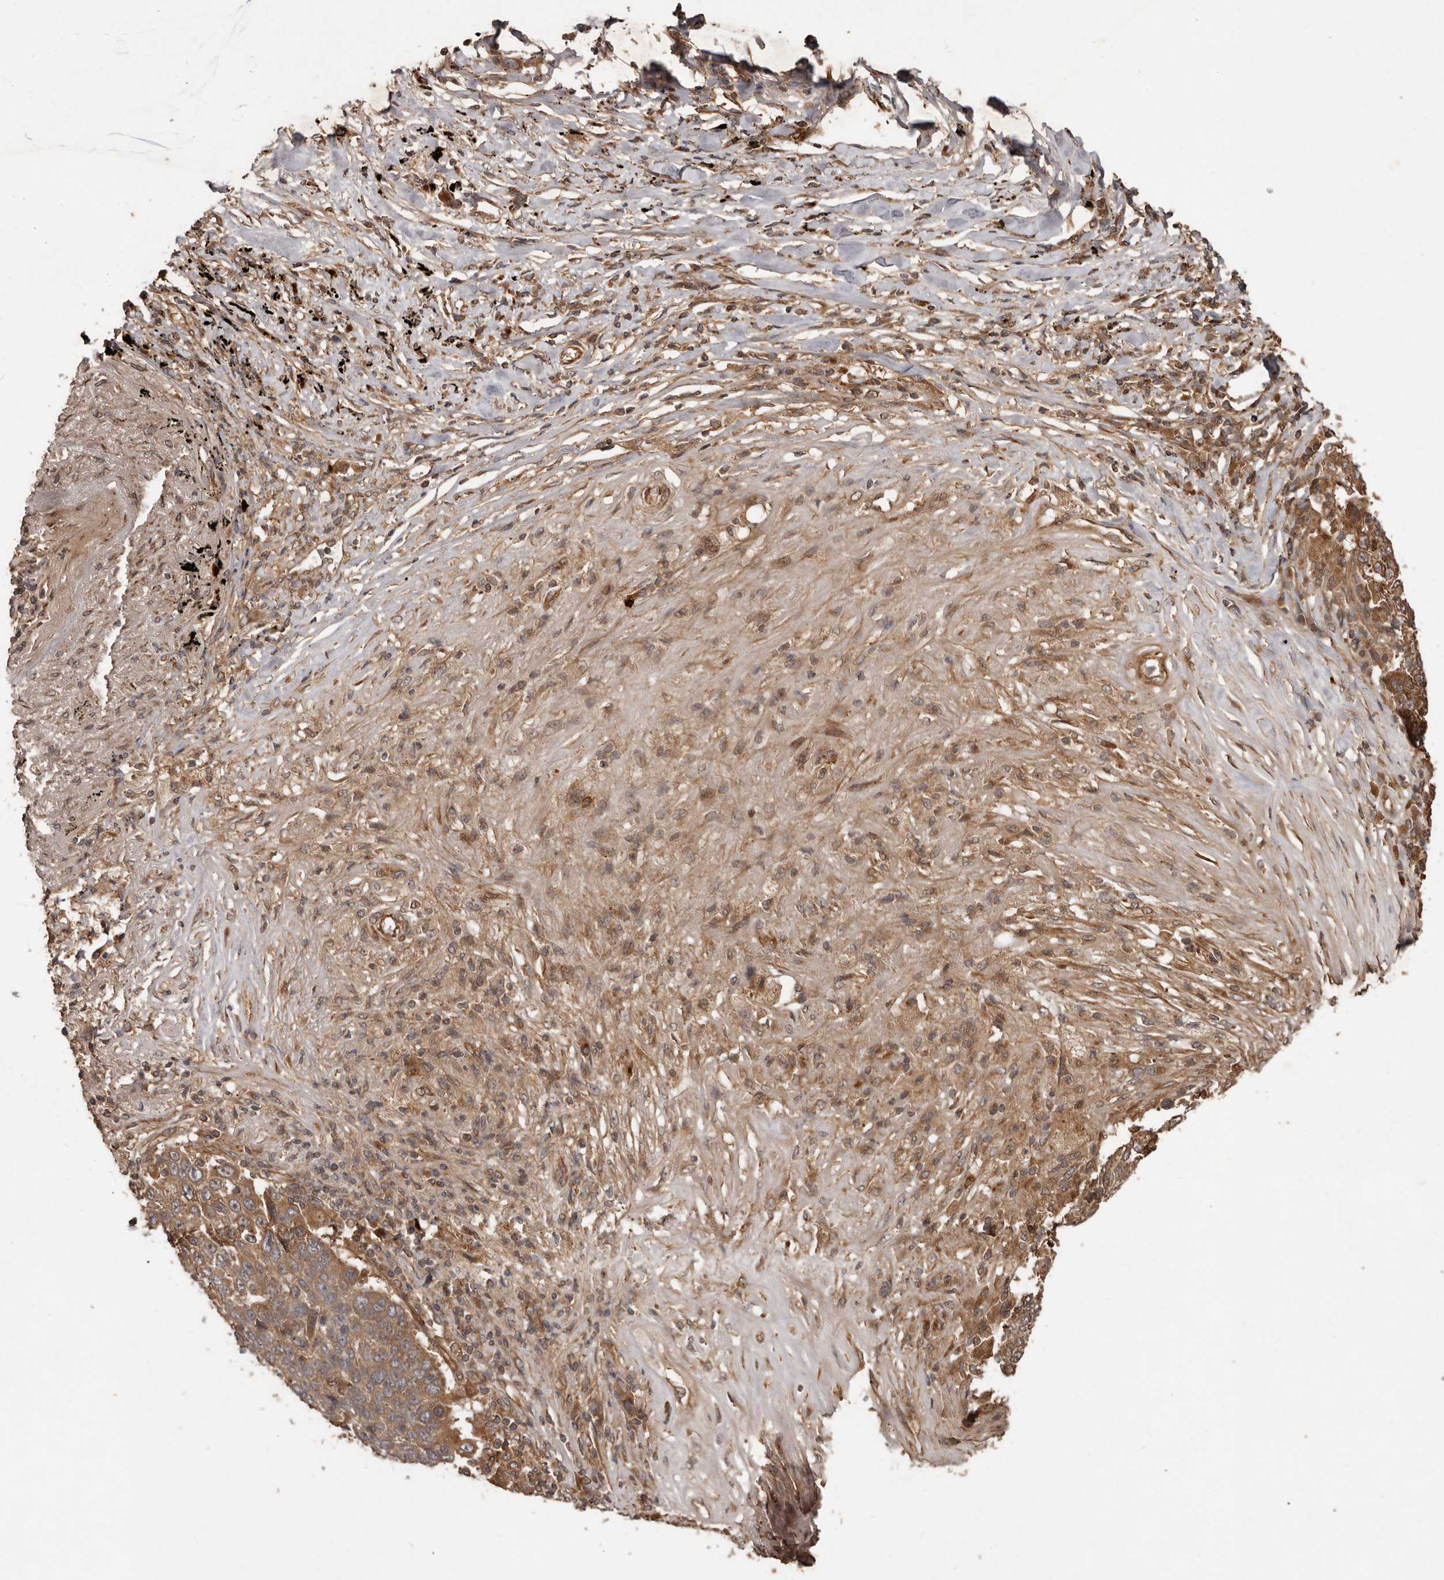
{"staining": {"intensity": "weak", "quantity": ">75%", "location": "cytoplasmic/membranous"}, "tissue": "lung cancer", "cell_type": "Tumor cells", "image_type": "cancer", "snomed": [{"axis": "morphology", "description": "Squamous cell carcinoma, NOS"}, {"axis": "topography", "description": "Lung"}], "caption": "Immunohistochemical staining of human lung squamous cell carcinoma displays low levels of weak cytoplasmic/membranous protein staining in approximately >75% of tumor cells.", "gene": "STK36", "patient": {"sex": "male", "age": 66}}